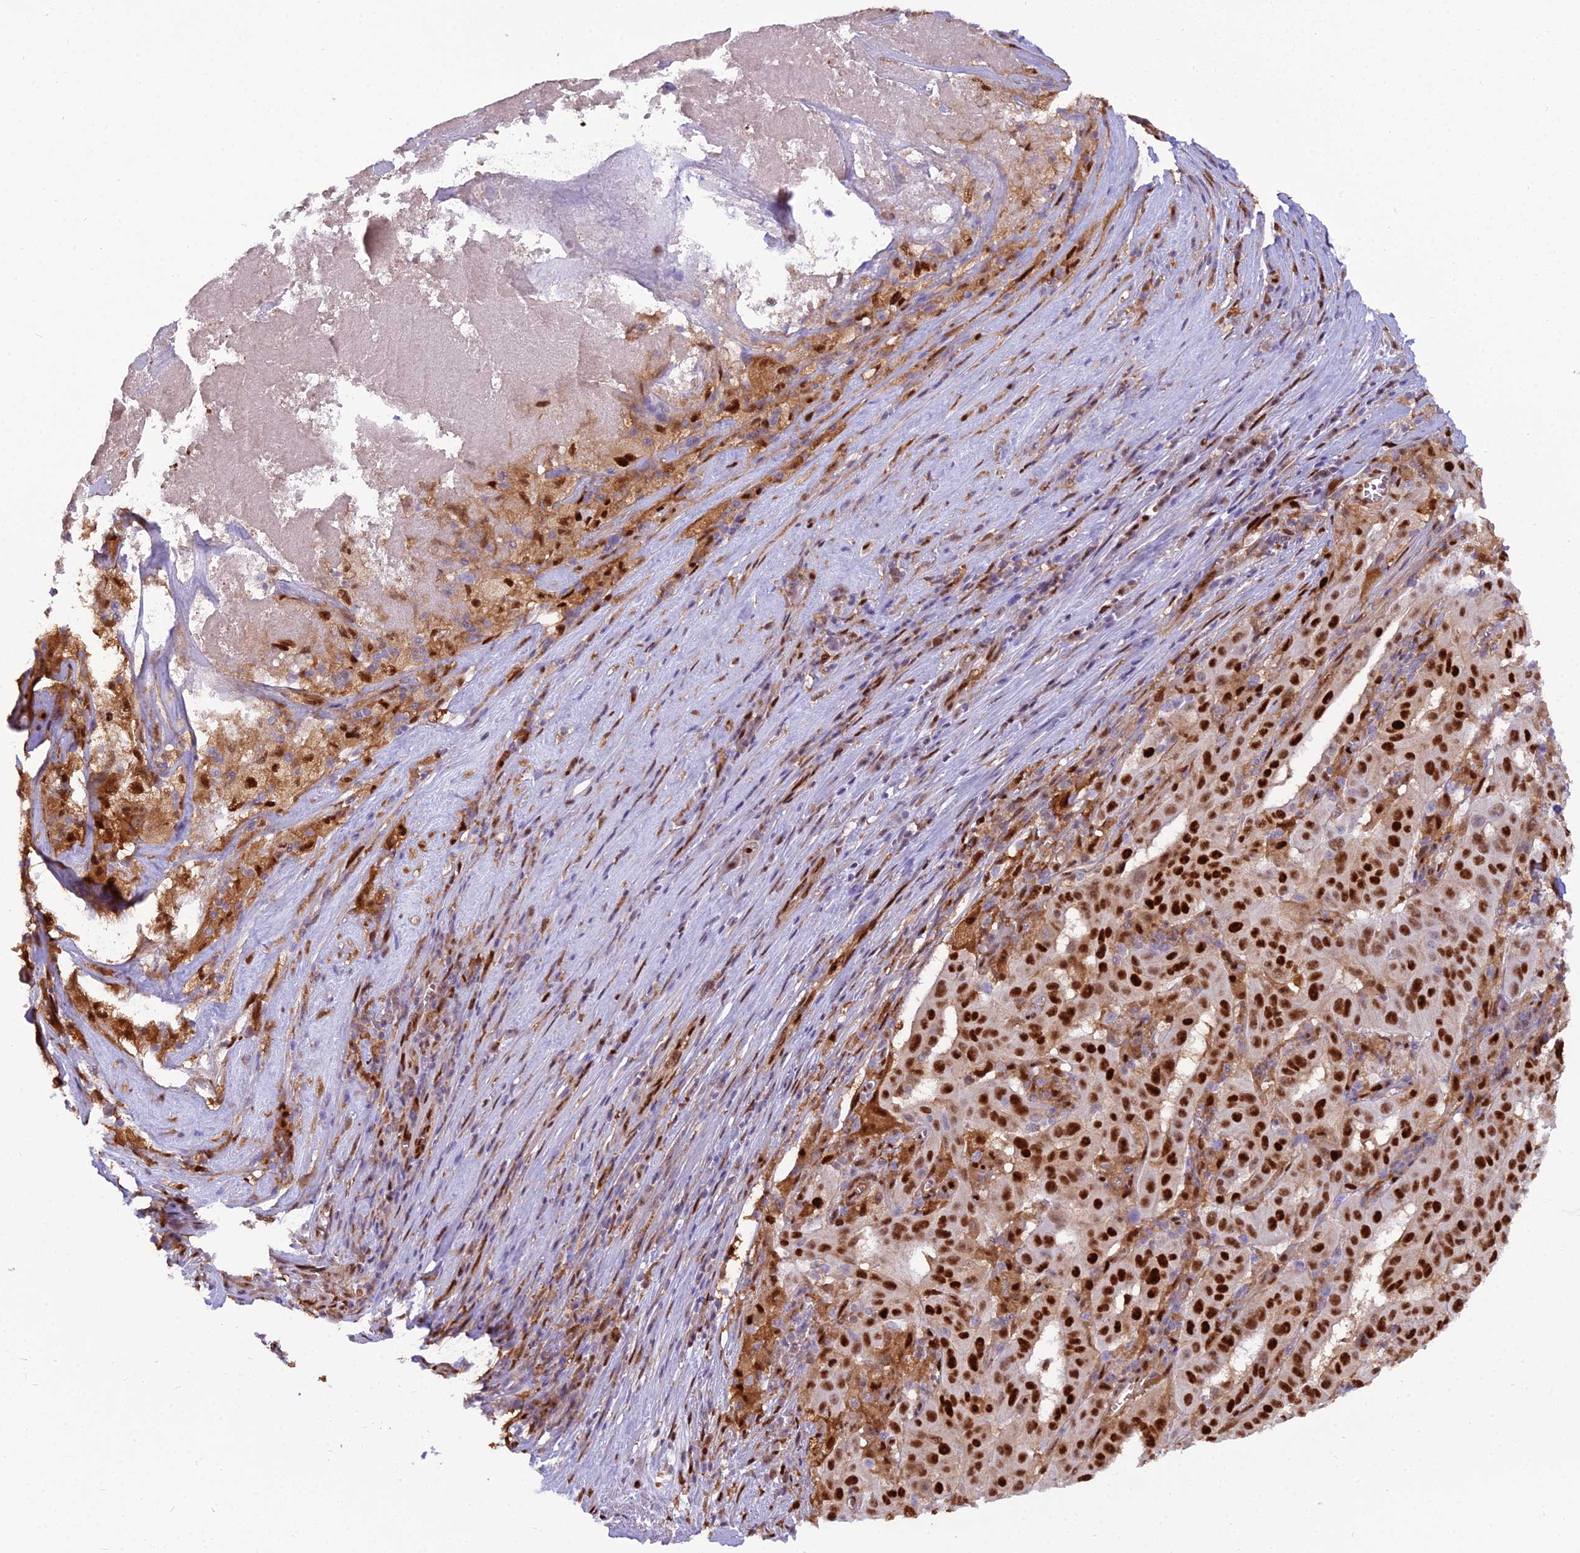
{"staining": {"intensity": "strong", "quantity": ">75%", "location": "nuclear"}, "tissue": "pancreatic cancer", "cell_type": "Tumor cells", "image_type": "cancer", "snomed": [{"axis": "morphology", "description": "Adenocarcinoma, NOS"}, {"axis": "topography", "description": "Pancreas"}], "caption": "Brown immunohistochemical staining in human pancreatic adenocarcinoma exhibits strong nuclear staining in about >75% of tumor cells. The staining was performed using DAB, with brown indicating positive protein expression. Nuclei are stained blue with hematoxylin.", "gene": "NPEPL1", "patient": {"sex": "male", "age": 63}}